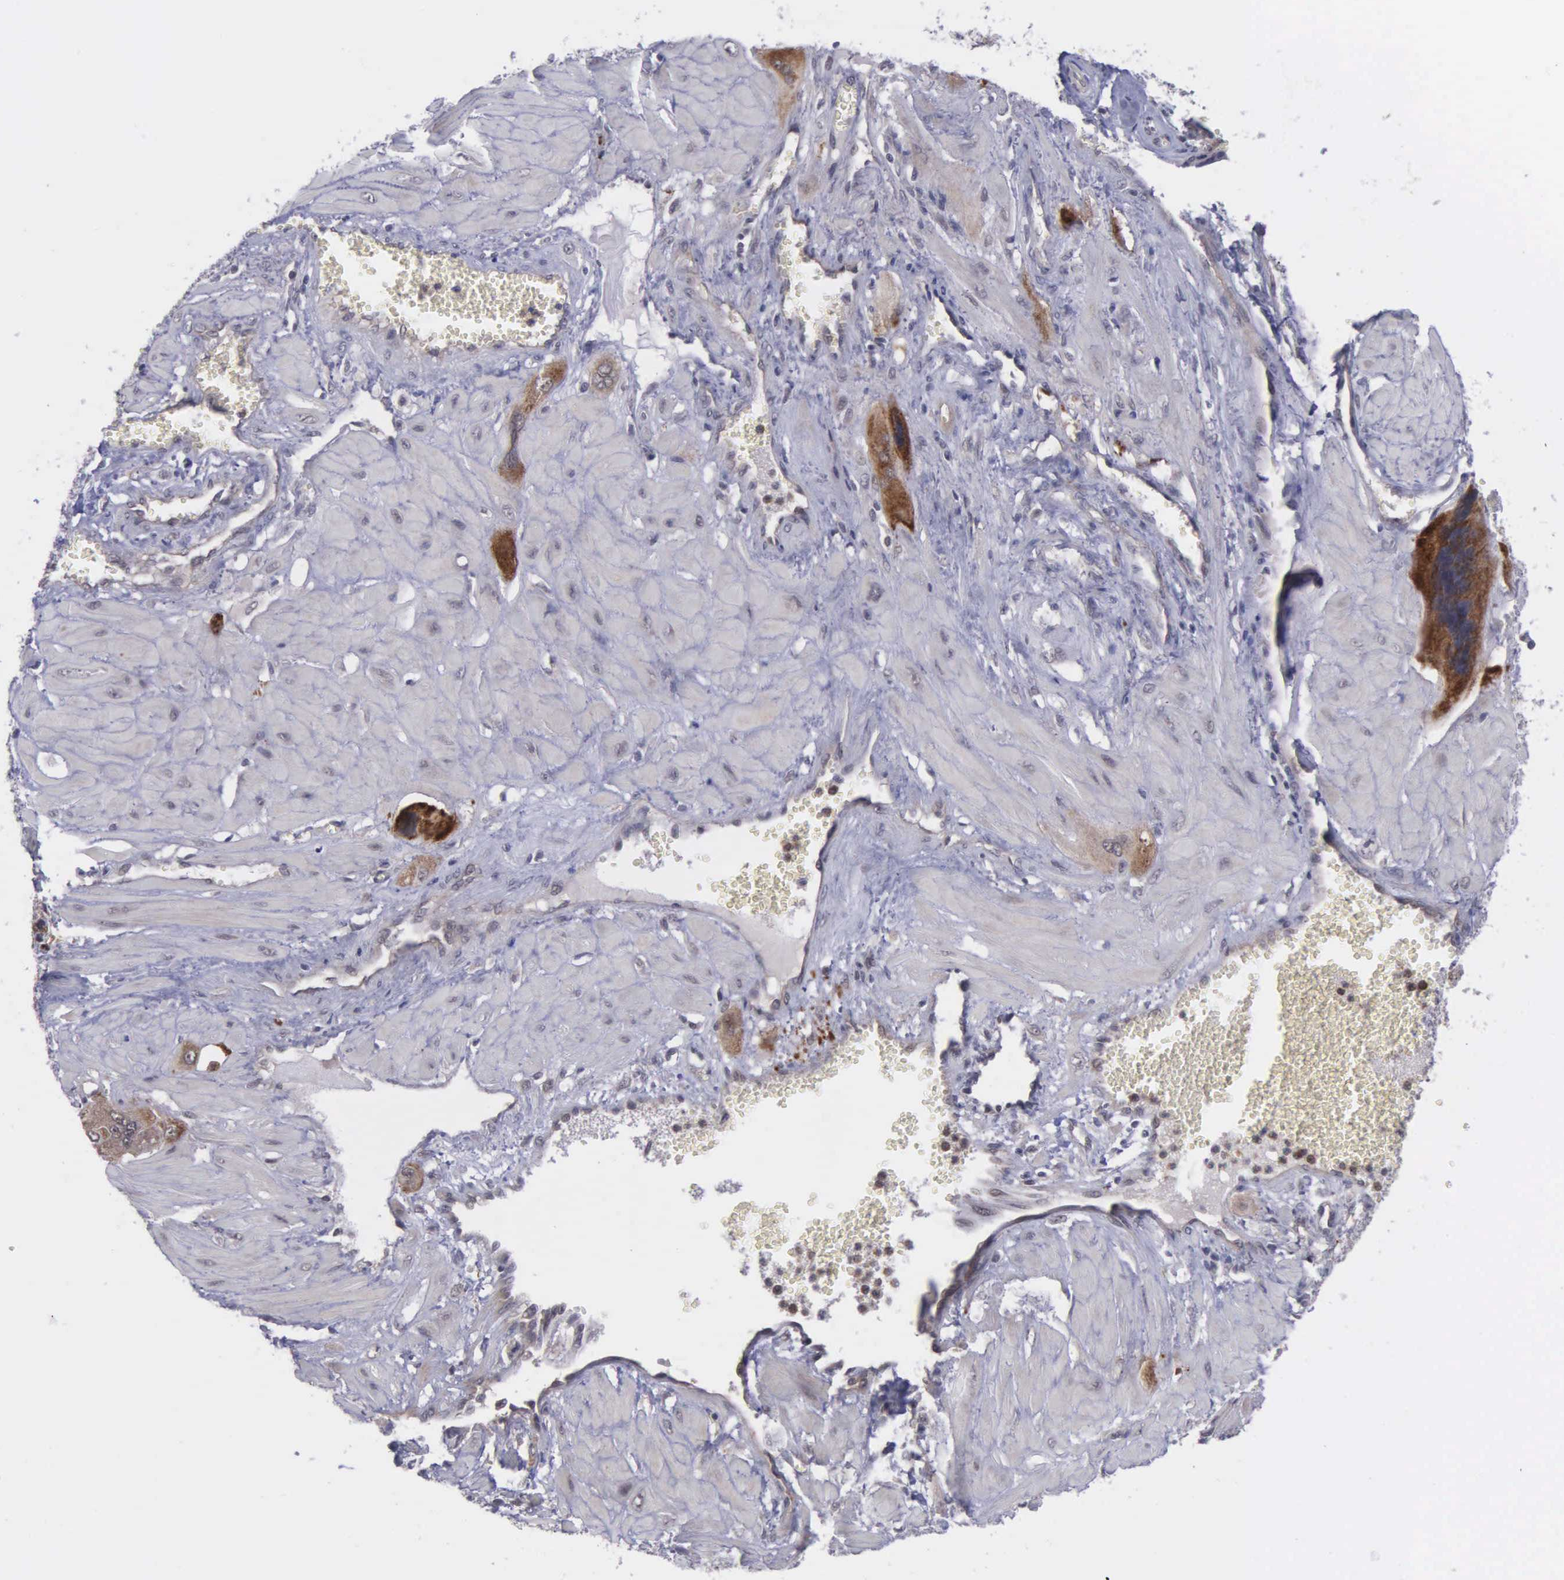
{"staining": {"intensity": "moderate", "quantity": "<25%", "location": "cytoplasmic/membranous"}, "tissue": "cervical cancer", "cell_type": "Tumor cells", "image_type": "cancer", "snomed": [{"axis": "morphology", "description": "Squamous cell carcinoma, NOS"}, {"axis": "topography", "description": "Cervix"}], "caption": "Squamous cell carcinoma (cervical) was stained to show a protein in brown. There is low levels of moderate cytoplasmic/membranous positivity in approximately <25% of tumor cells.", "gene": "MAP3K9", "patient": {"sex": "female", "age": 34}}